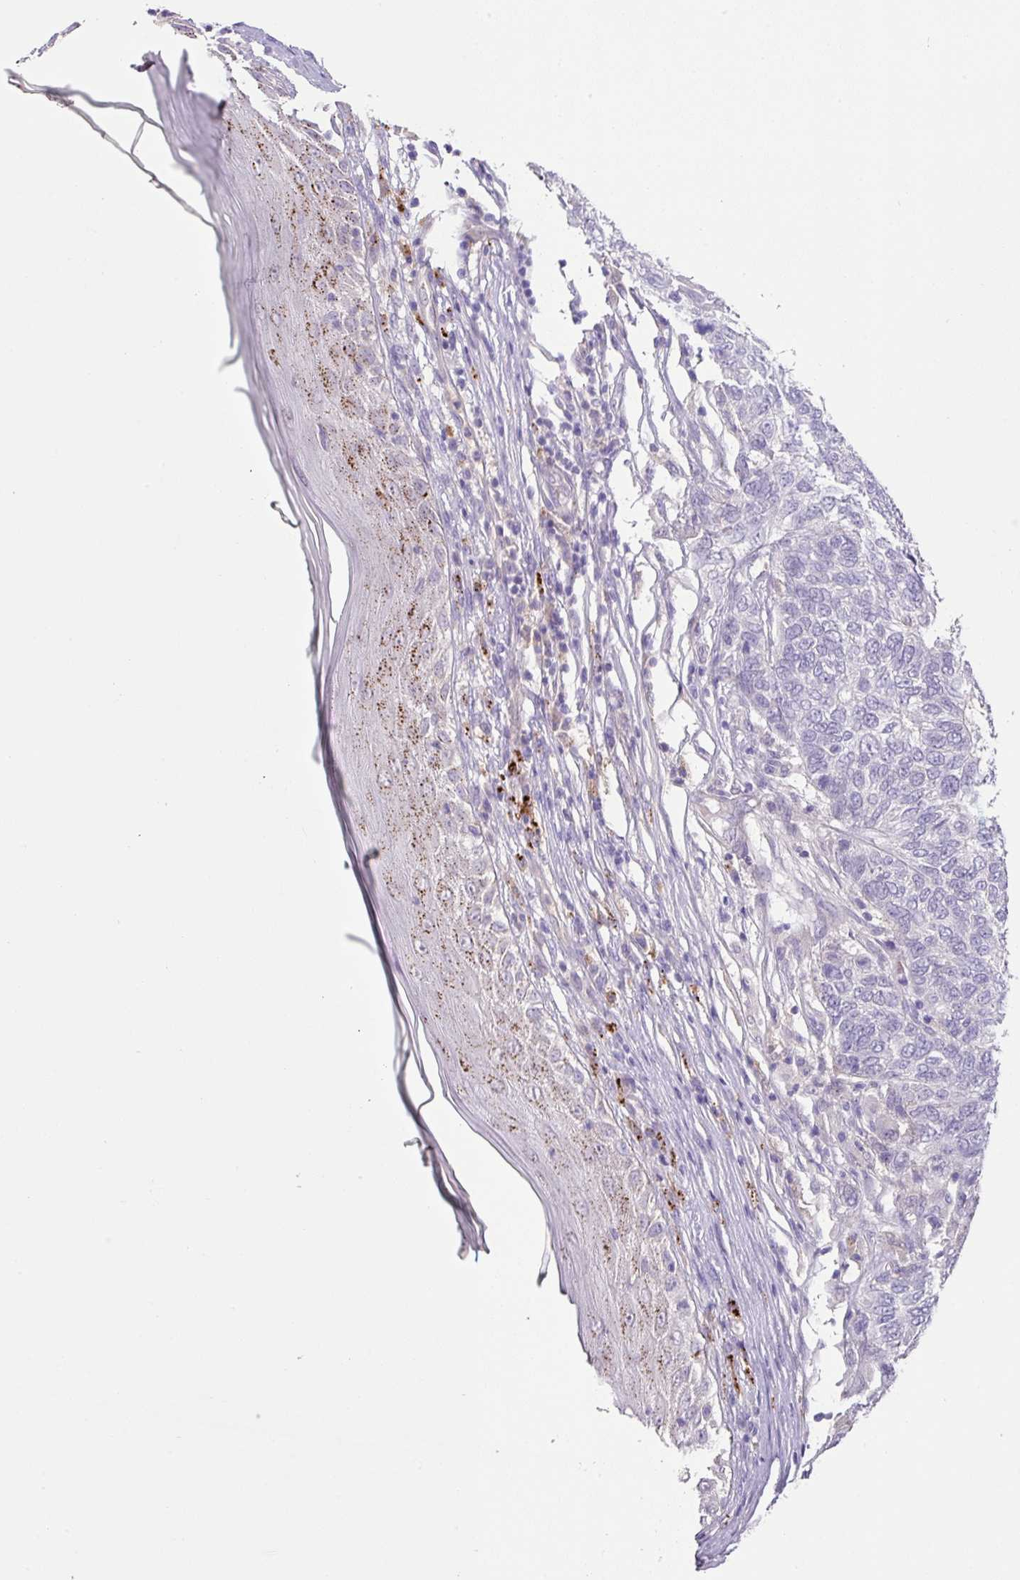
{"staining": {"intensity": "negative", "quantity": "none", "location": "none"}, "tissue": "skin cancer", "cell_type": "Tumor cells", "image_type": "cancer", "snomed": [{"axis": "morphology", "description": "Basal cell carcinoma"}, {"axis": "topography", "description": "Skin"}], "caption": "Immunohistochemistry (IHC) of human basal cell carcinoma (skin) reveals no staining in tumor cells.", "gene": "PLEKHH3", "patient": {"sex": "female", "age": 65}}